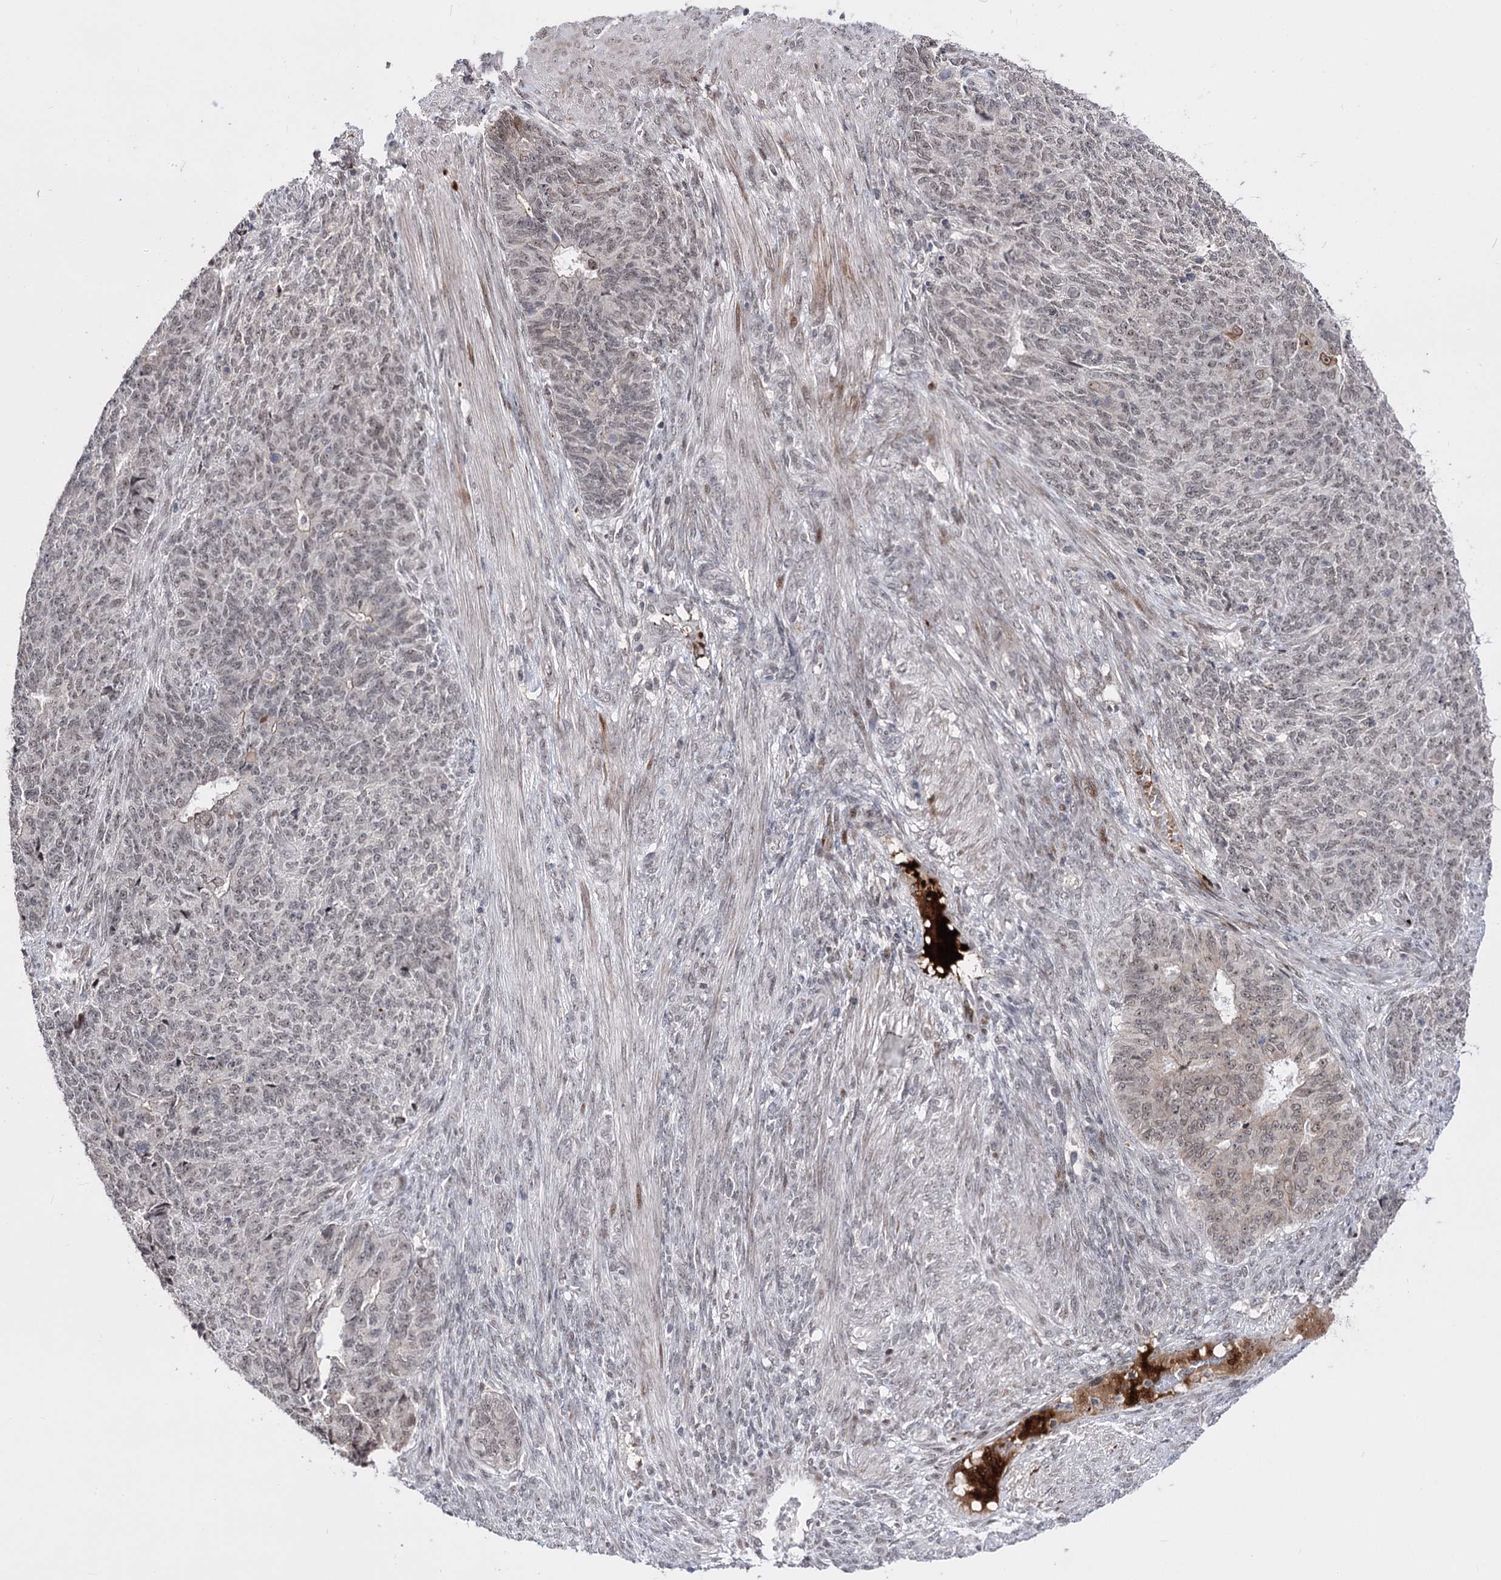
{"staining": {"intensity": "weak", "quantity": "<25%", "location": "nuclear"}, "tissue": "endometrial cancer", "cell_type": "Tumor cells", "image_type": "cancer", "snomed": [{"axis": "morphology", "description": "Adenocarcinoma, NOS"}, {"axis": "topography", "description": "Endometrium"}], "caption": "Photomicrograph shows no significant protein expression in tumor cells of endometrial cancer (adenocarcinoma).", "gene": "STOX1", "patient": {"sex": "female", "age": 32}}